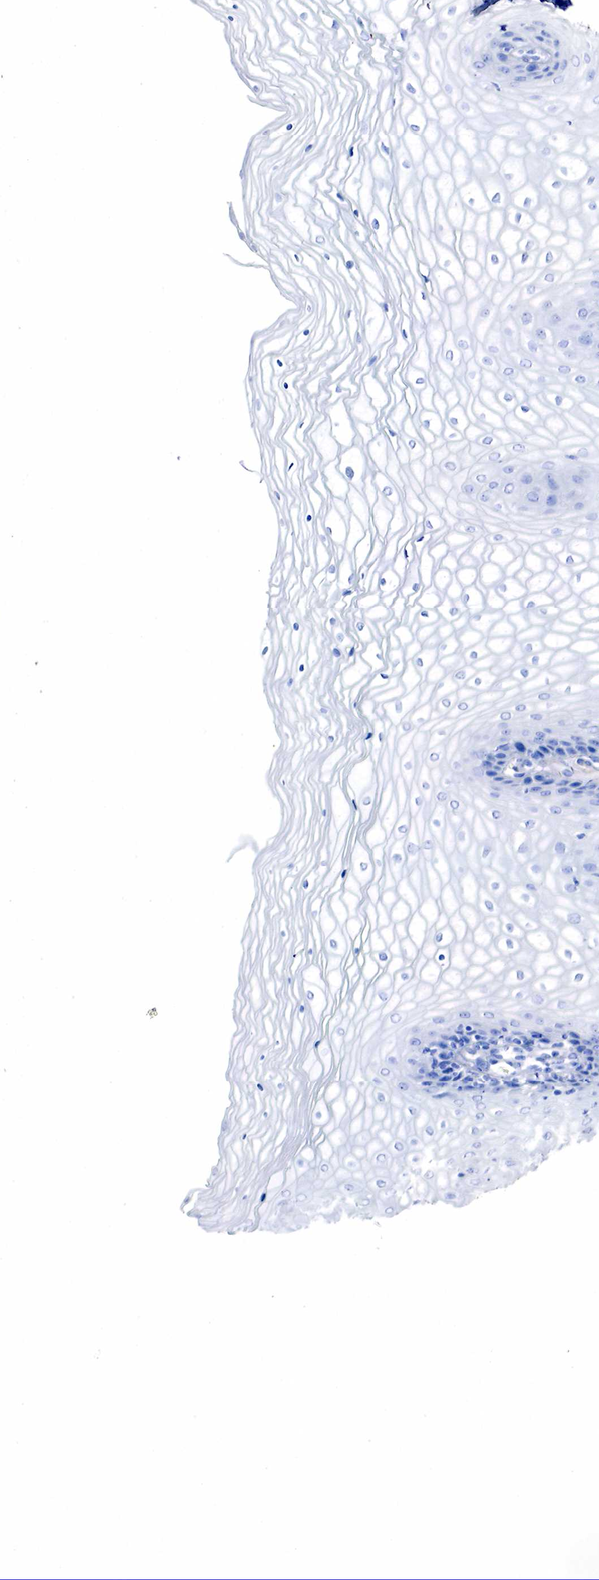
{"staining": {"intensity": "negative", "quantity": "none", "location": "none"}, "tissue": "vagina", "cell_type": "Squamous epithelial cells", "image_type": "normal", "snomed": [{"axis": "morphology", "description": "Normal tissue, NOS"}, {"axis": "topography", "description": "Vagina"}], "caption": "Protein analysis of benign vagina exhibits no significant staining in squamous epithelial cells.", "gene": "ACTA1", "patient": {"sex": "female", "age": 34}}